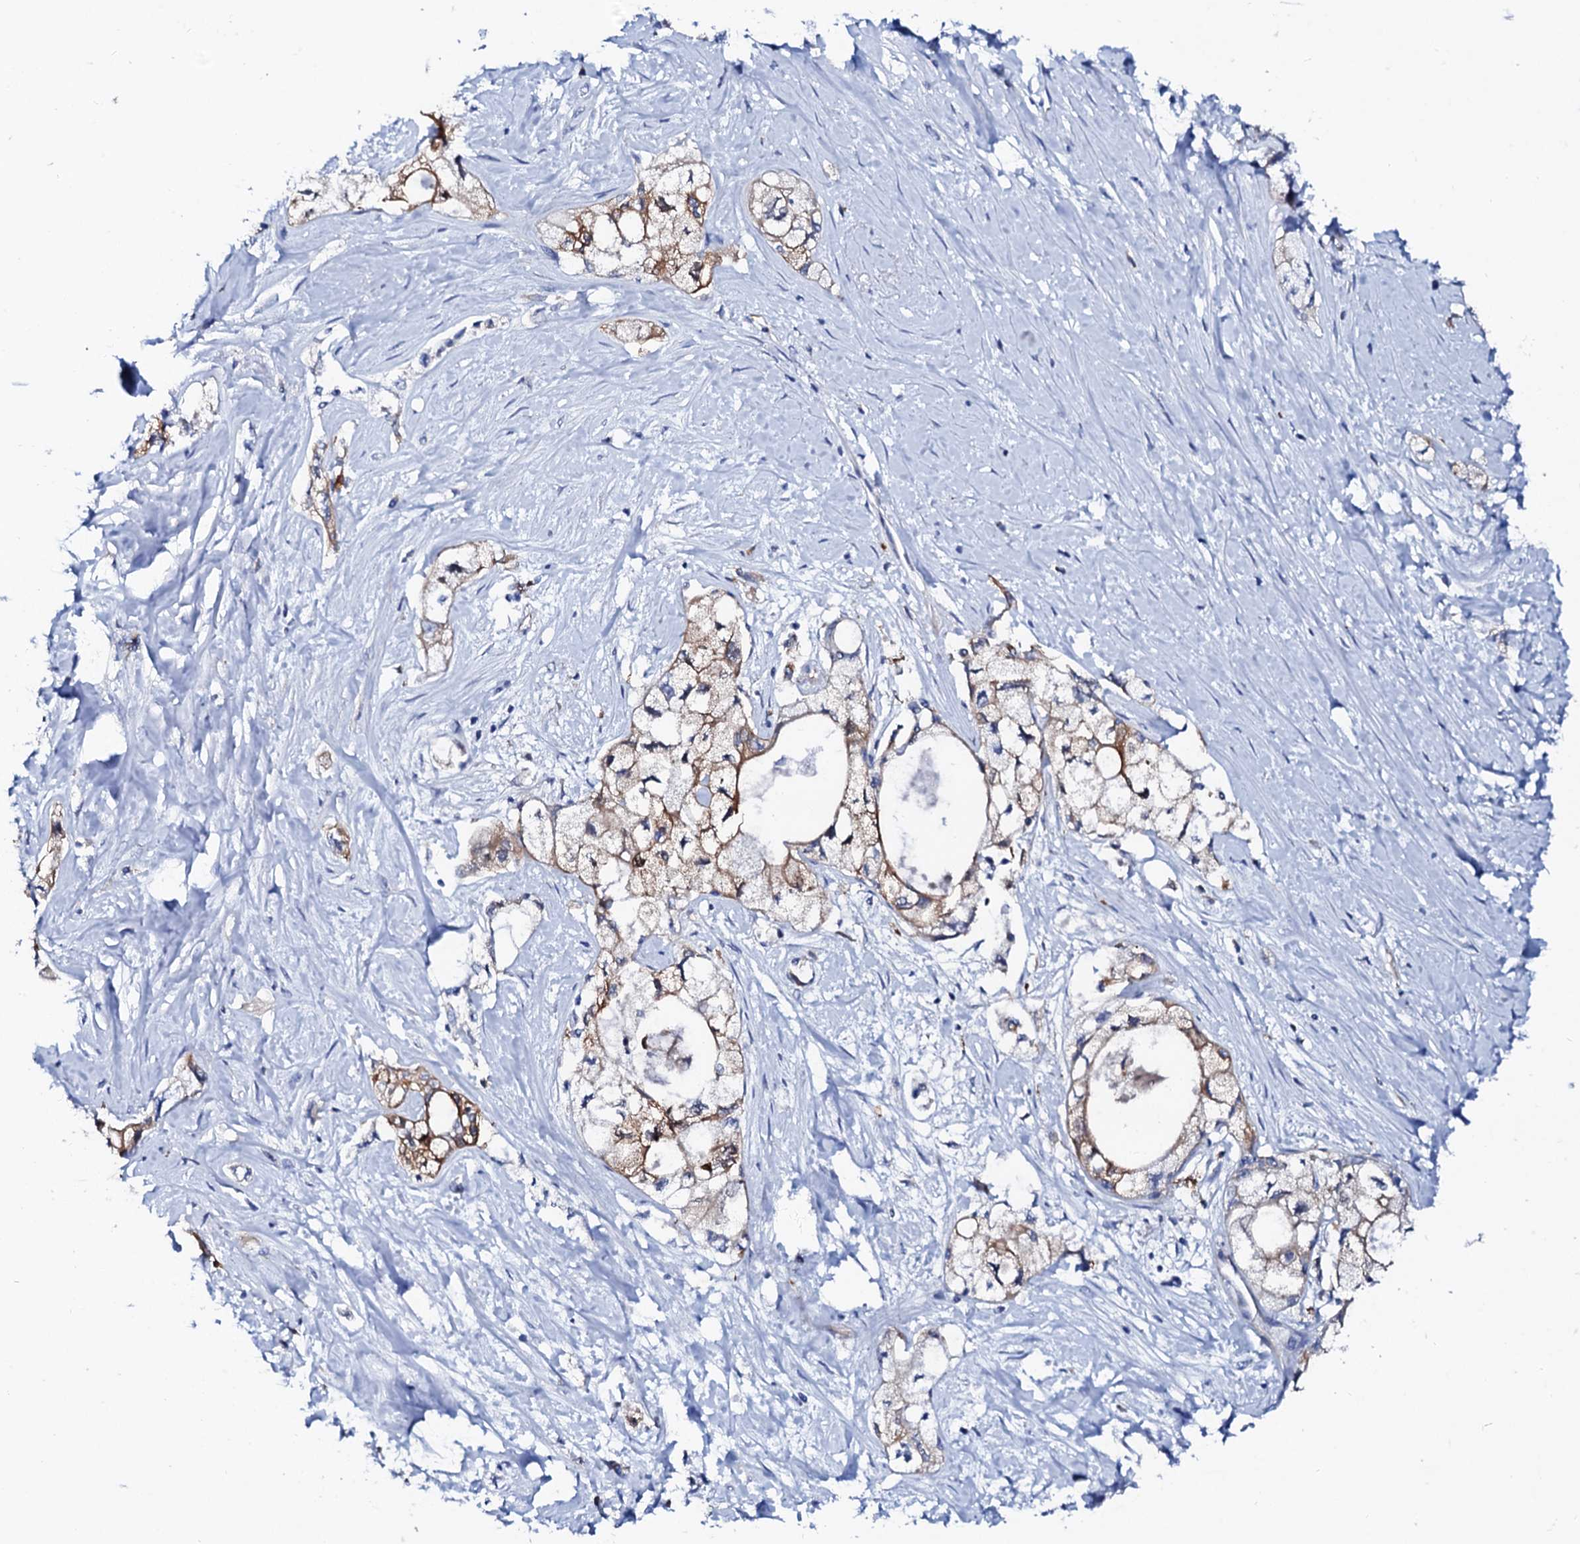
{"staining": {"intensity": "moderate", "quantity": "25%-75%", "location": "cytoplasmic/membranous"}, "tissue": "pancreatic cancer", "cell_type": "Tumor cells", "image_type": "cancer", "snomed": [{"axis": "morphology", "description": "Adenocarcinoma, NOS"}, {"axis": "topography", "description": "Pancreas"}], "caption": "Immunohistochemistry (IHC) histopathology image of human pancreatic cancer (adenocarcinoma) stained for a protein (brown), which reveals medium levels of moderate cytoplasmic/membranous staining in about 25%-75% of tumor cells.", "gene": "GLB1L3", "patient": {"sex": "male", "age": 70}}